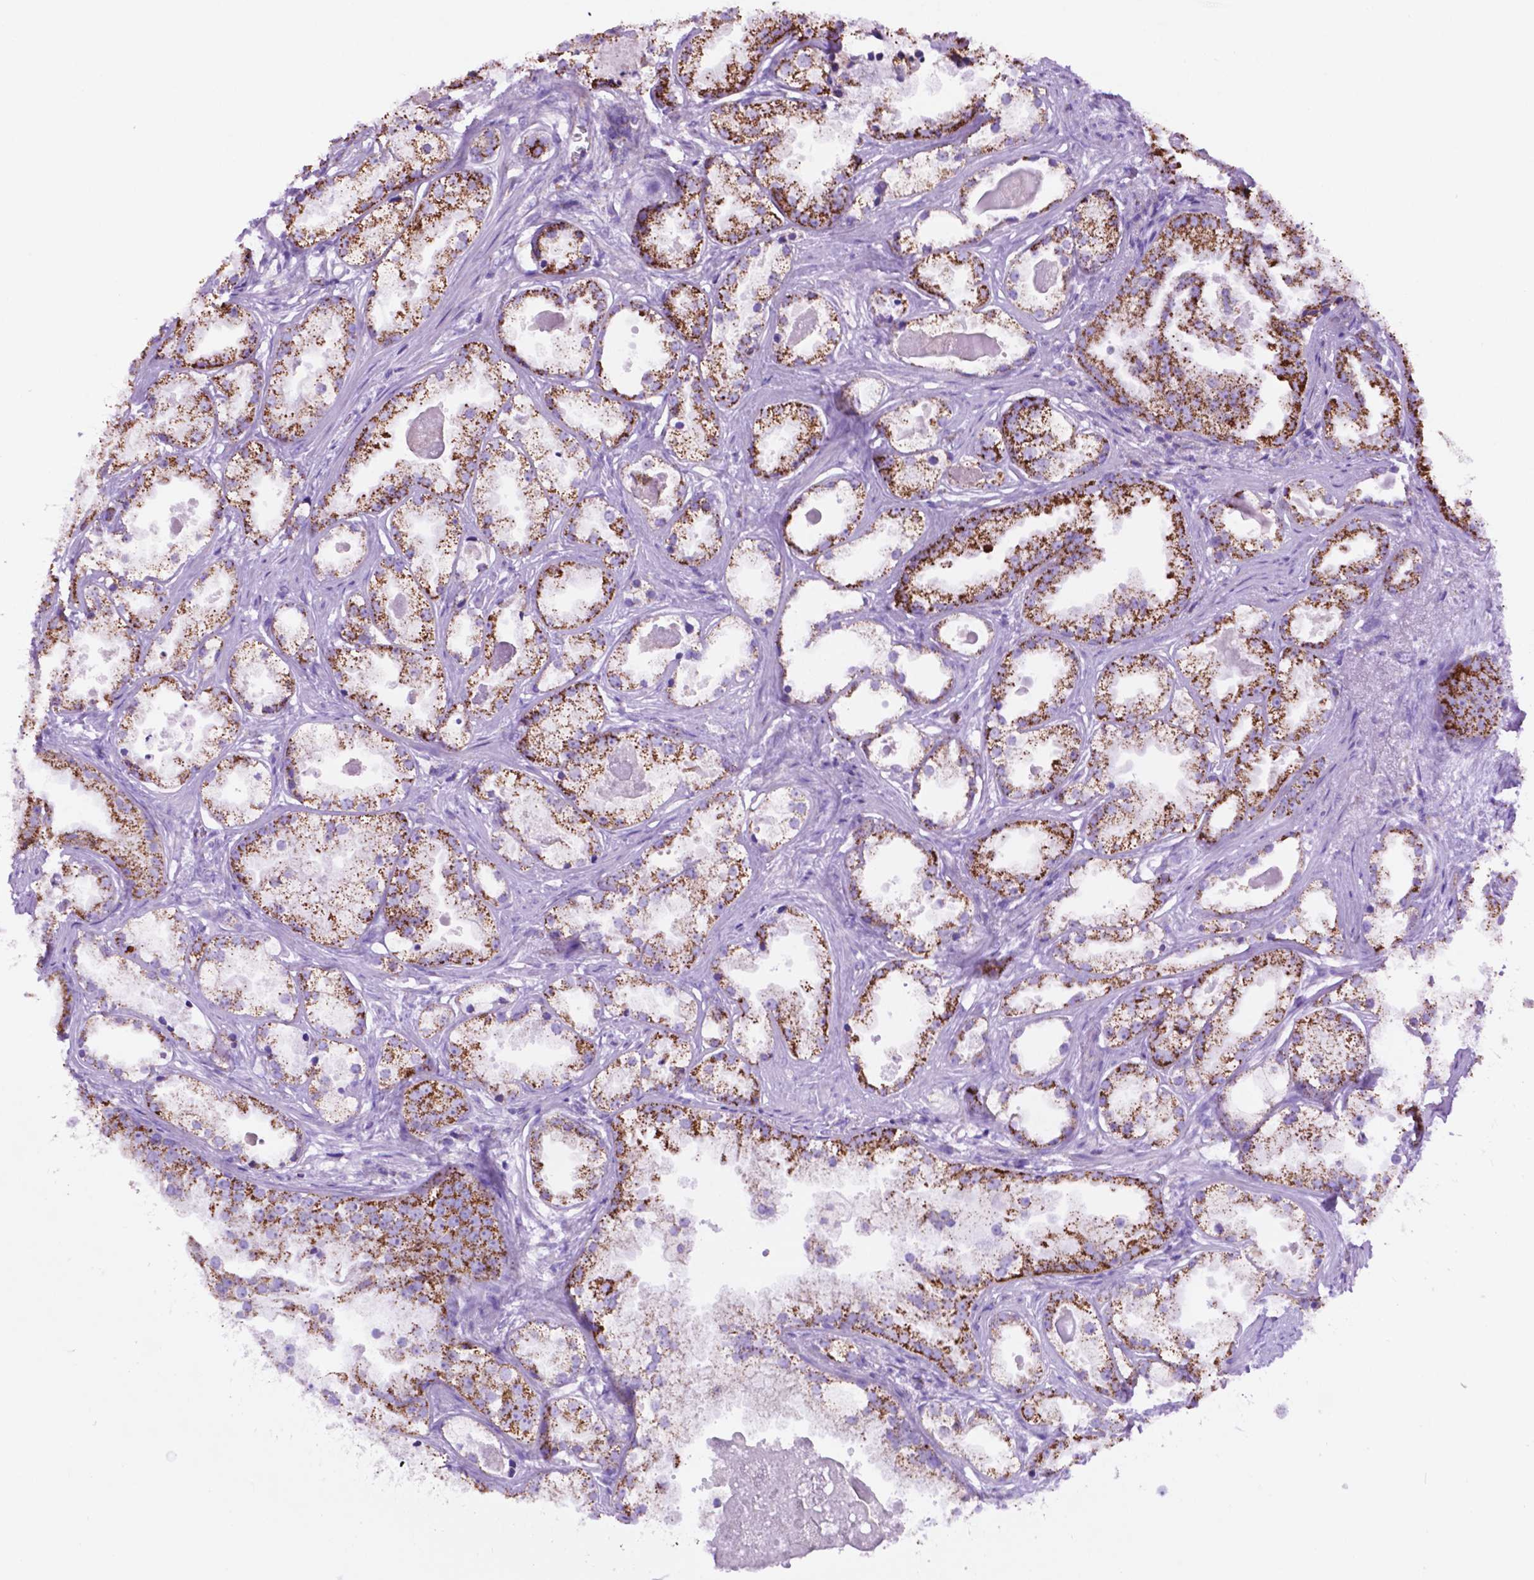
{"staining": {"intensity": "strong", "quantity": ">75%", "location": "cytoplasmic/membranous"}, "tissue": "prostate cancer", "cell_type": "Tumor cells", "image_type": "cancer", "snomed": [{"axis": "morphology", "description": "Adenocarcinoma, Low grade"}, {"axis": "topography", "description": "Prostate"}], "caption": "There is high levels of strong cytoplasmic/membranous positivity in tumor cells of low-grade adenocarcinoma (prostate), as demonstrated by immunohistochemical staining (brown color).", "gene": "GDPD5", "patient": {"sex": "male", "age": 65}}